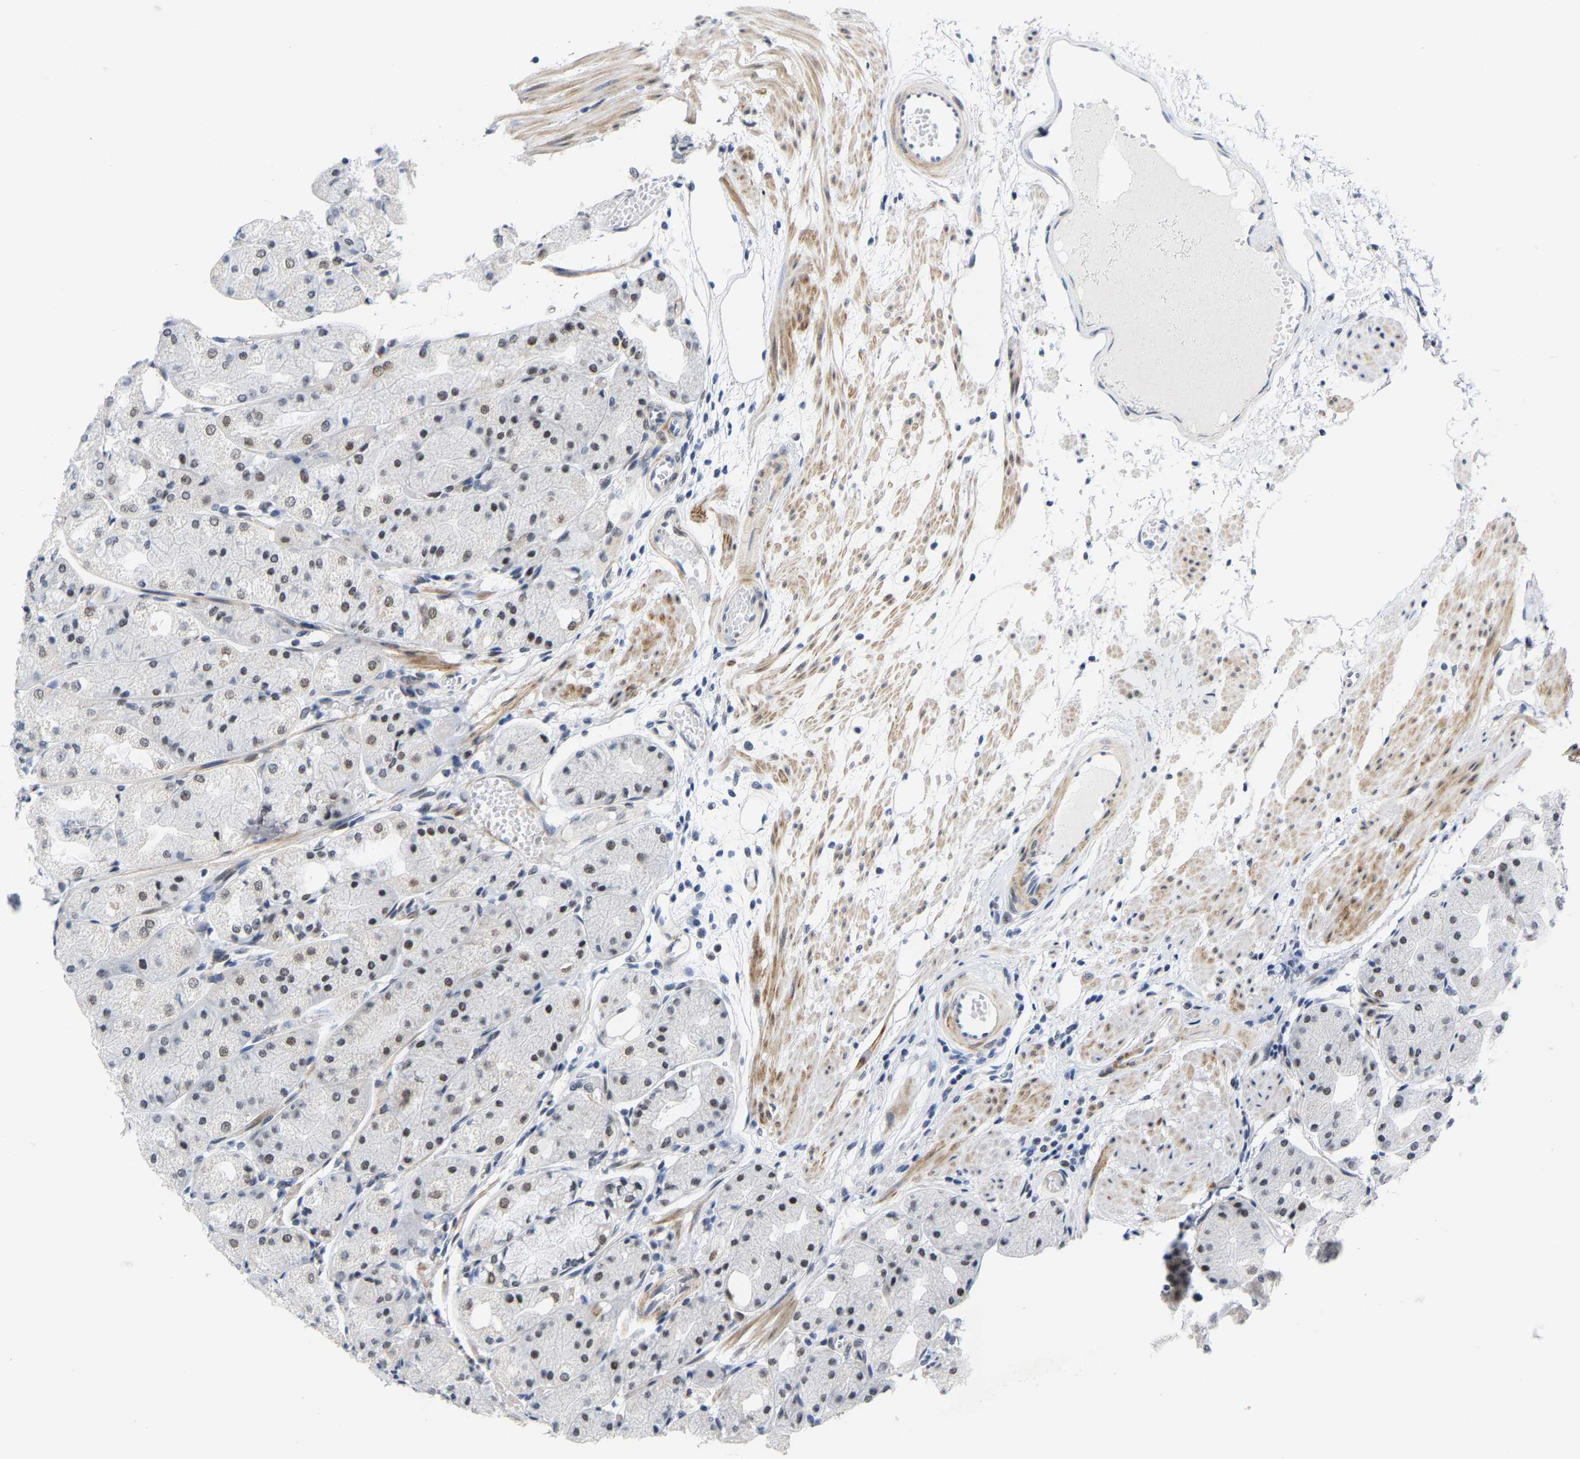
{"staining": {"intensity": "moderate", "quantity": "25%-75%", "location": "nuclear"}, "tissue": "stomach", "cell_type": "Glandular cells", "image_type": "normal", "snomed": [{"axis": "morphology", "description": "Normal tissue, NOS"}, {"axis": "topography", "description": "Stomach, upper"}], "caption": "Immunohistochemistry (IHC) of normal human stomach reveals medium levels of moderate nuclear expression in approximately 25%-75% of glandular cells. The staining is performed using DAB brown chromogen to label protein expression. The nuclei are counter-stained blue using hematoxylin.", "gene": "FAM180A", "patient": {"sex": "male", "age": 72}}